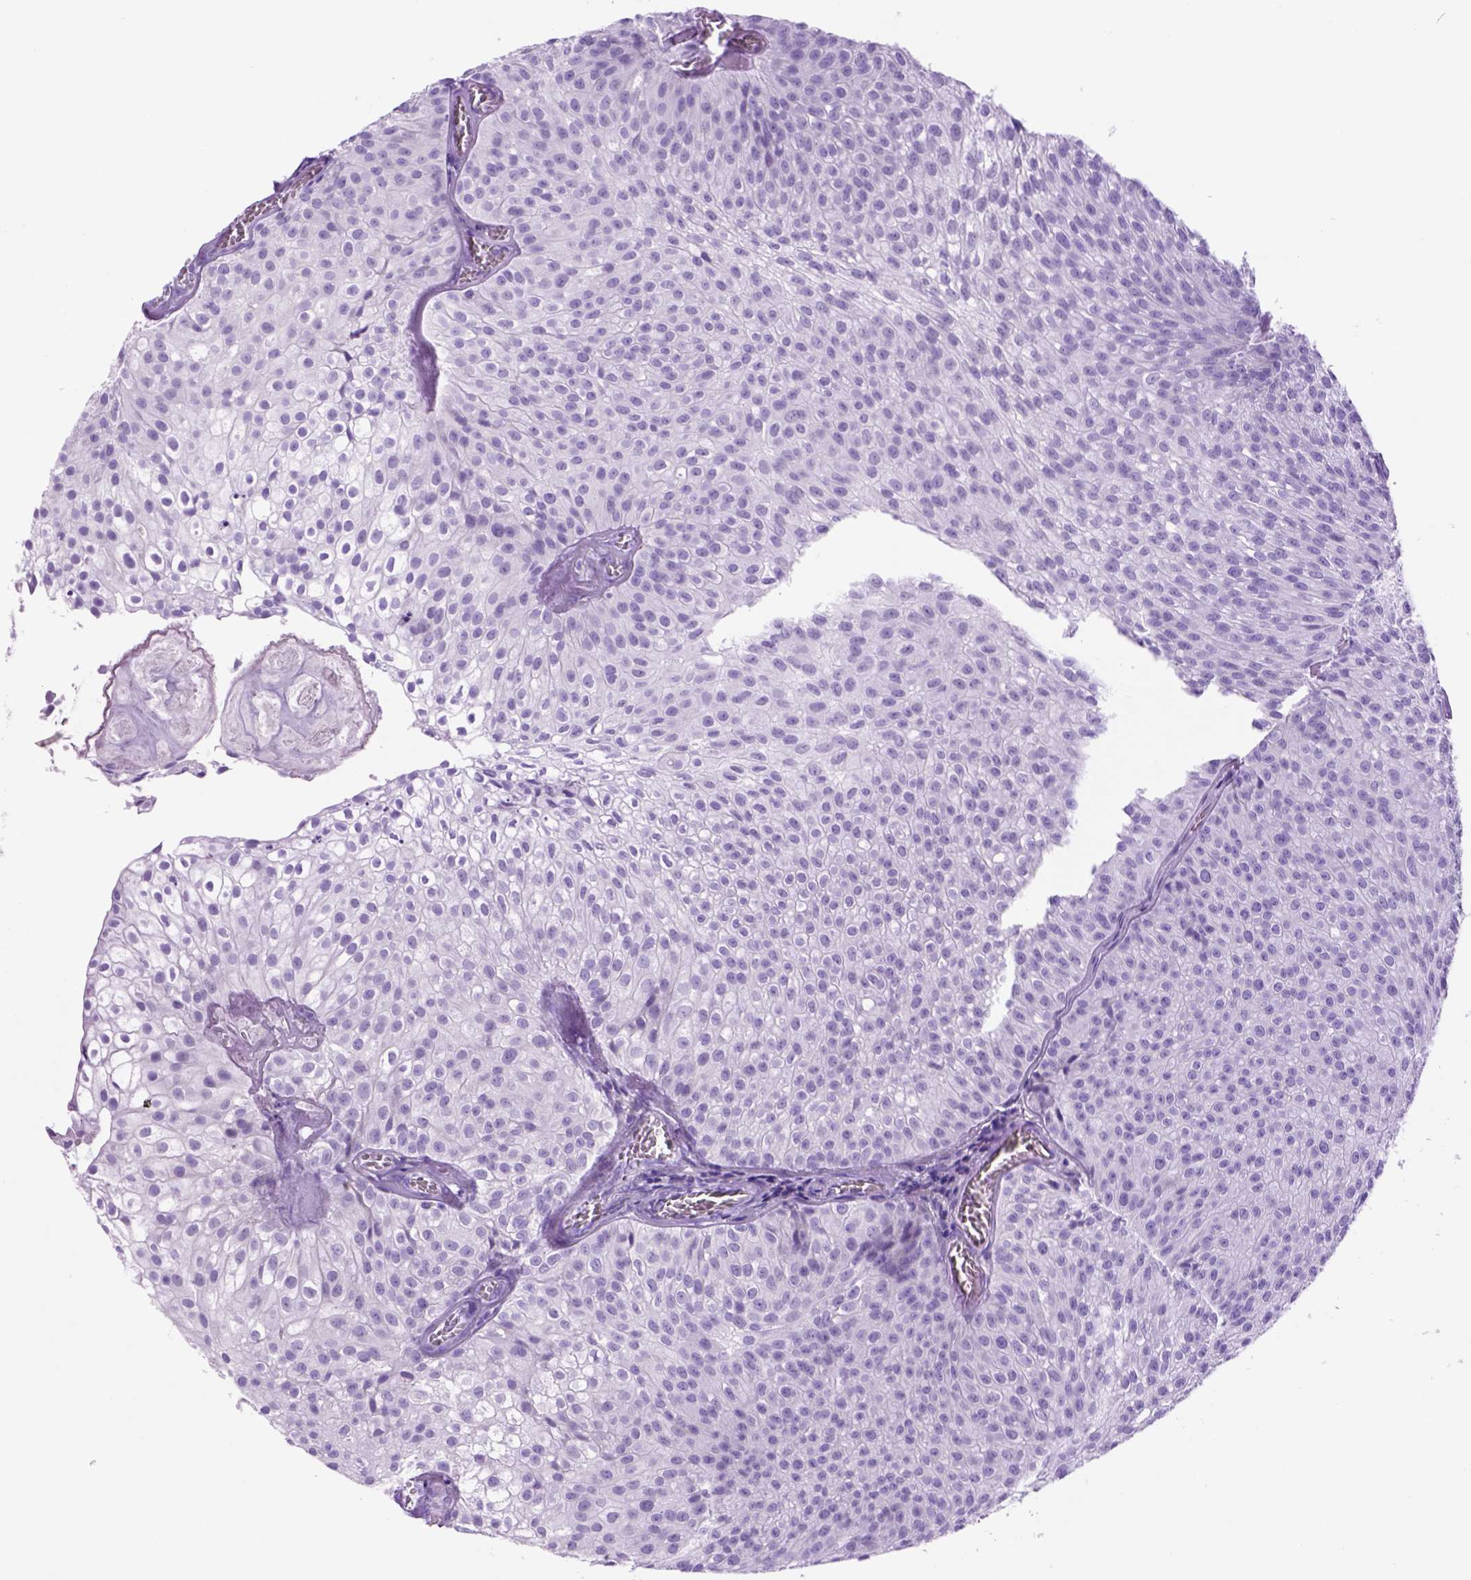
{"staining": {"intensity": "negative", "quantity": "none", "location": "none"}, "tissue": "urothelial cancer", "cell_type": "Tumor cells", "image_type": "cancer", "snomed": [{"axis": "morphology", "description": "Urothelial carcinoma, Low grade"}, {"axis": "topography", "description": "Urinary bladder"}], "caption": "The immunohistochemistry (IHC) photomicrograph has no significant staining in tumor cells of low-grade urothelial carcinoma tissue. (DAB immunohistochemistry visualized using brightfield microscopy, high magnification).", "gene": "HHIPL2", "patient": {"sex": "male", "age": 70}}